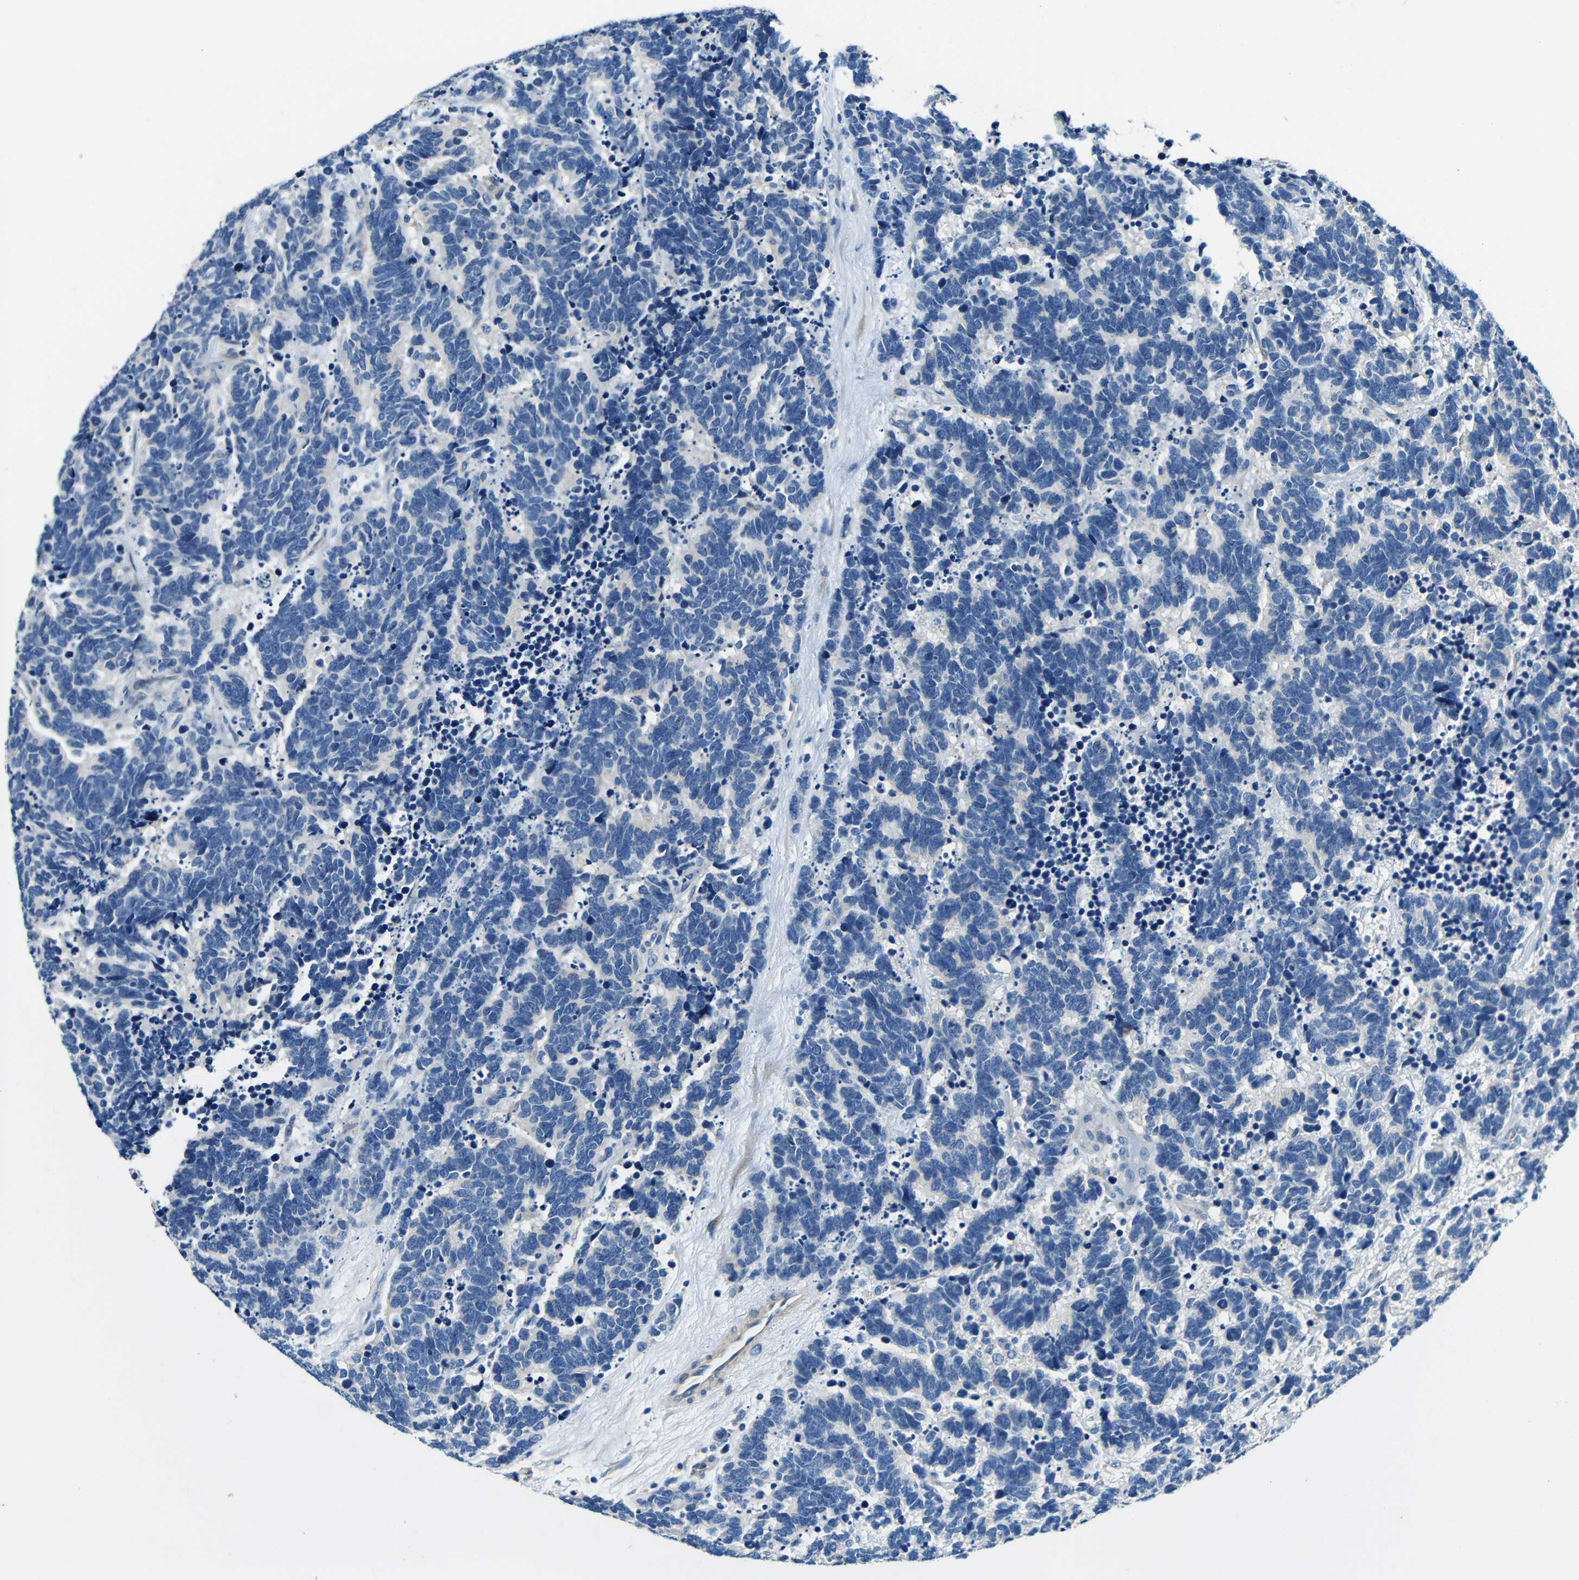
{"staining": {"intensity": "negative", "quantity": "none", "location": "none"}, "tissue": "carcinoid", "cell_type": "Tumor cells", "image_type": "cancer", "snomed": [{"axis": "morphology", "description": "Carcinoma, NOS"}, {"axis": "morphology", "description": "Carcinoid, malignant, NOS"}, {"axis": "topography", "description": "Urinary bladder"}], "caption": "The immunohistochemistry micrograph has no significant staining in tumor cells of carcinoid tissue.", "gene": "FMO5", "patient": {"sex": "male", "age": 57}}